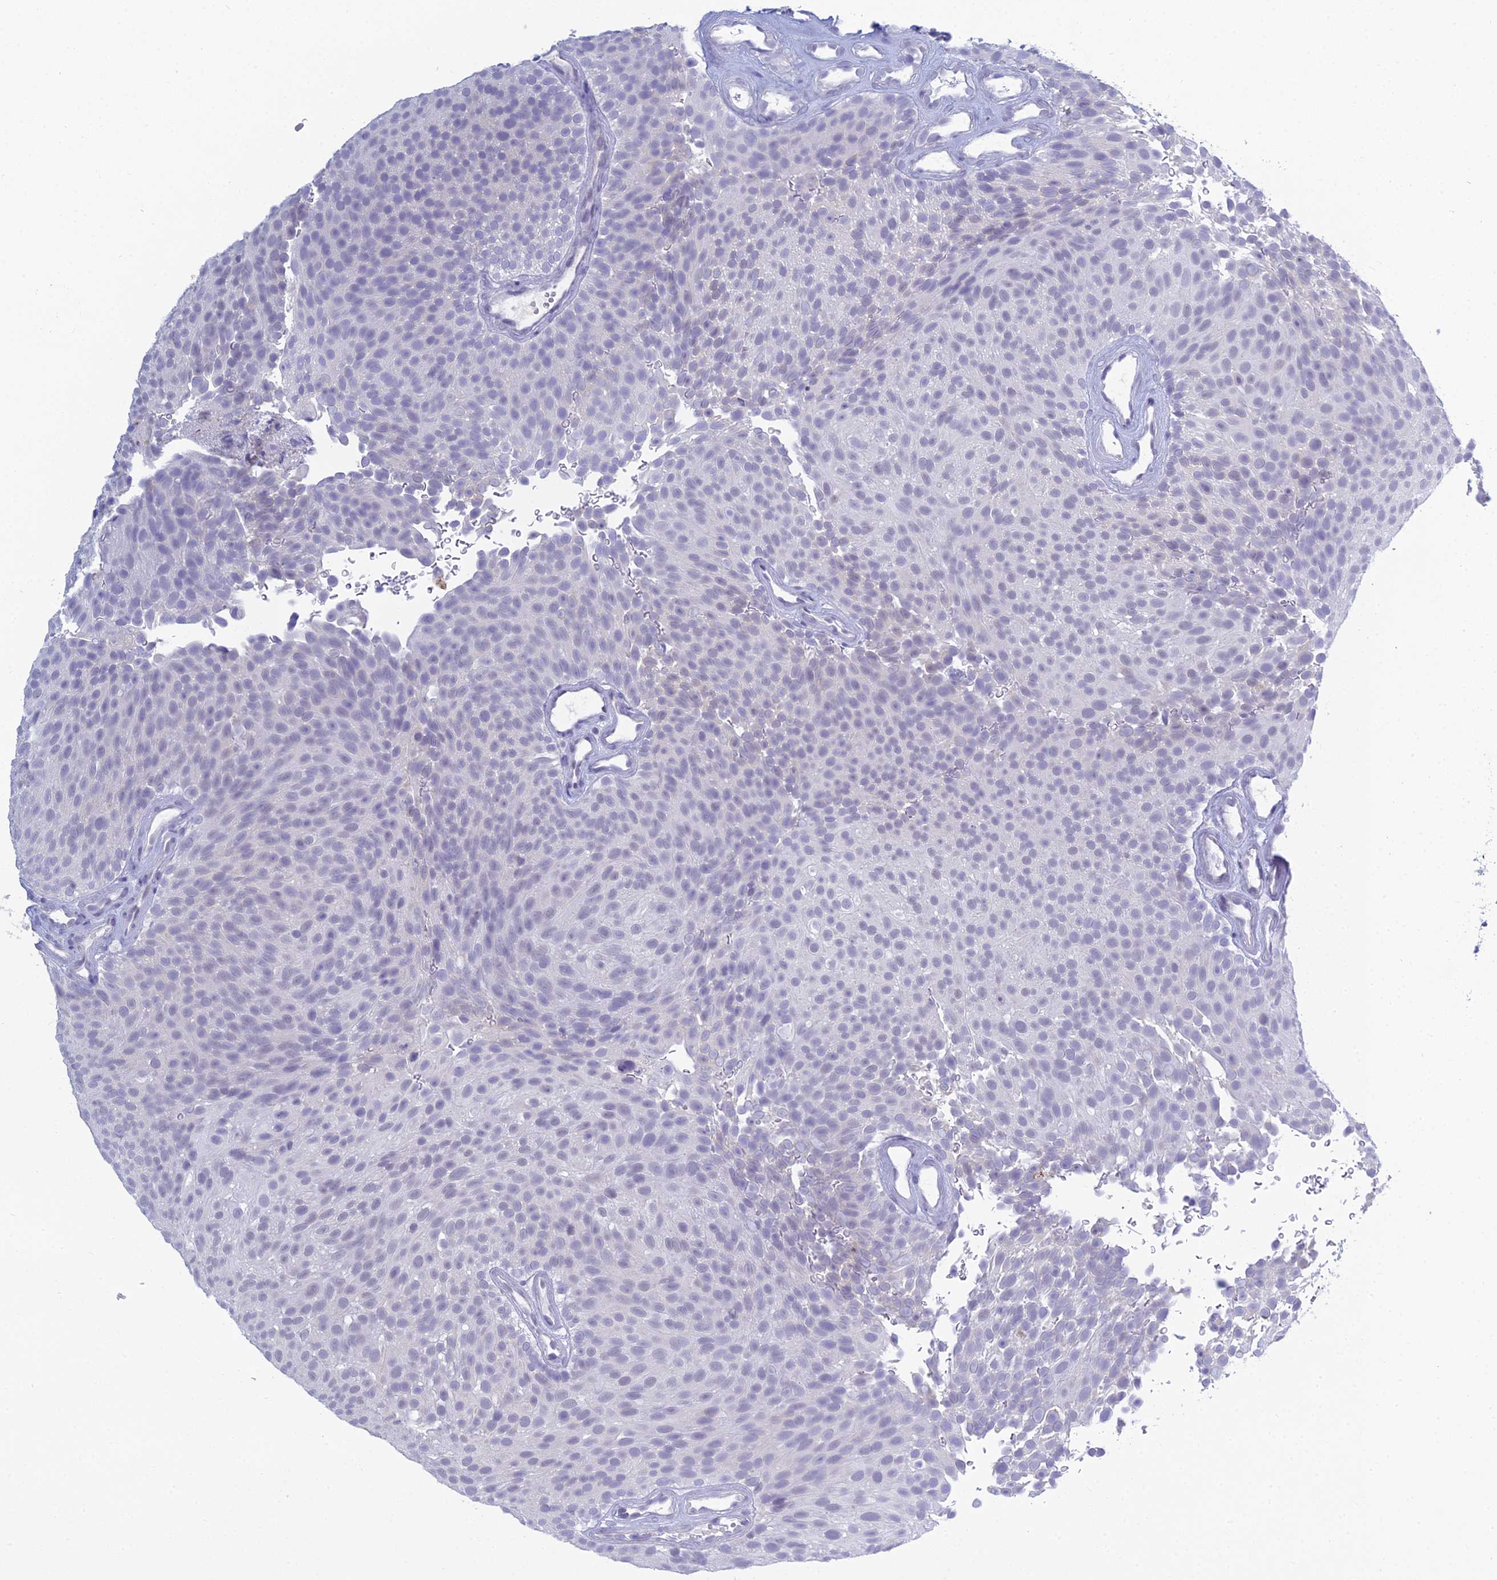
{"staining": {"intensity": "negative", "quantity": "none", "location": "none"}, "tissue": "urothelial cancer", "cell_type": "Tumor cells", "image_type": "cancer", "snomed": [{"axis": "morphology", "description": "Urothelial carcinoma, Low grade"}, {"axis": "topography", "description": "Urinary bladder"}], "caption": "Tumor cells show no significant protein expression in urothelial carcinoma (low-grade). (DAB (3,3'-diaminobenzidine) immunohistochemistry visualized using brightfield microscopy, high magnification).", "gene": "MUC13", "patient": {"sex": "male", "age": 78}}